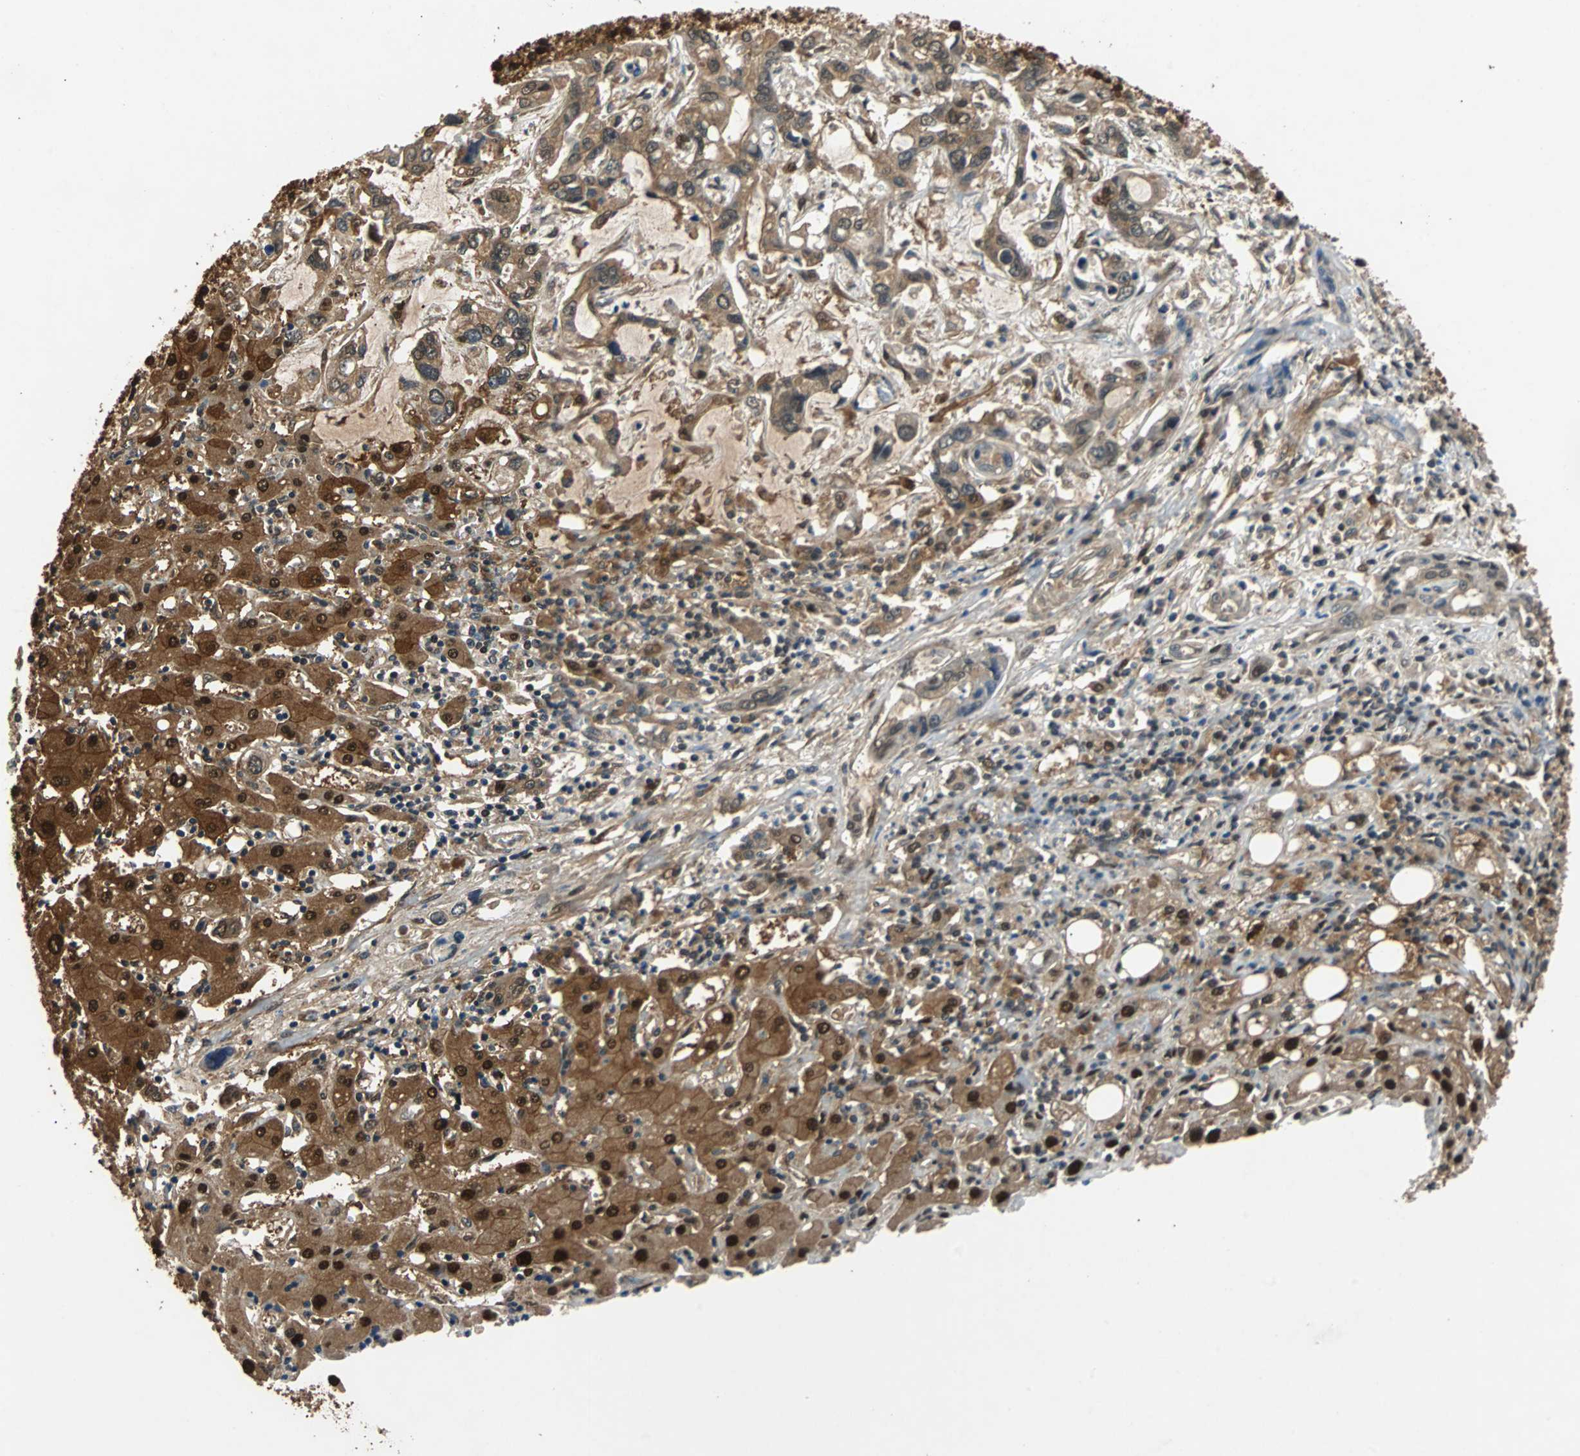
{"staining": {"intensity": "strong", "quantity": ">75%", "location": "cytoplasmic/membranous,nuclear"}, "tissue": "liver cancer", "cell_type": "Tumor cells", "image_type": "cancer", "snomed": [{"axis": "morphology", "description": "Cholangiocarcinoma"}, {"axis": "topography", "description": "Liver"}], "caption": "Approximately >75% of tumor cells in liver cholangiocarcinoma exhibit strong cytoplasmic/membranous and nuclear protein staining as visualized by brown immunohistochemical staining.", "gene": "PRDX6", "patient": {"sex": "female", "age": 65}}